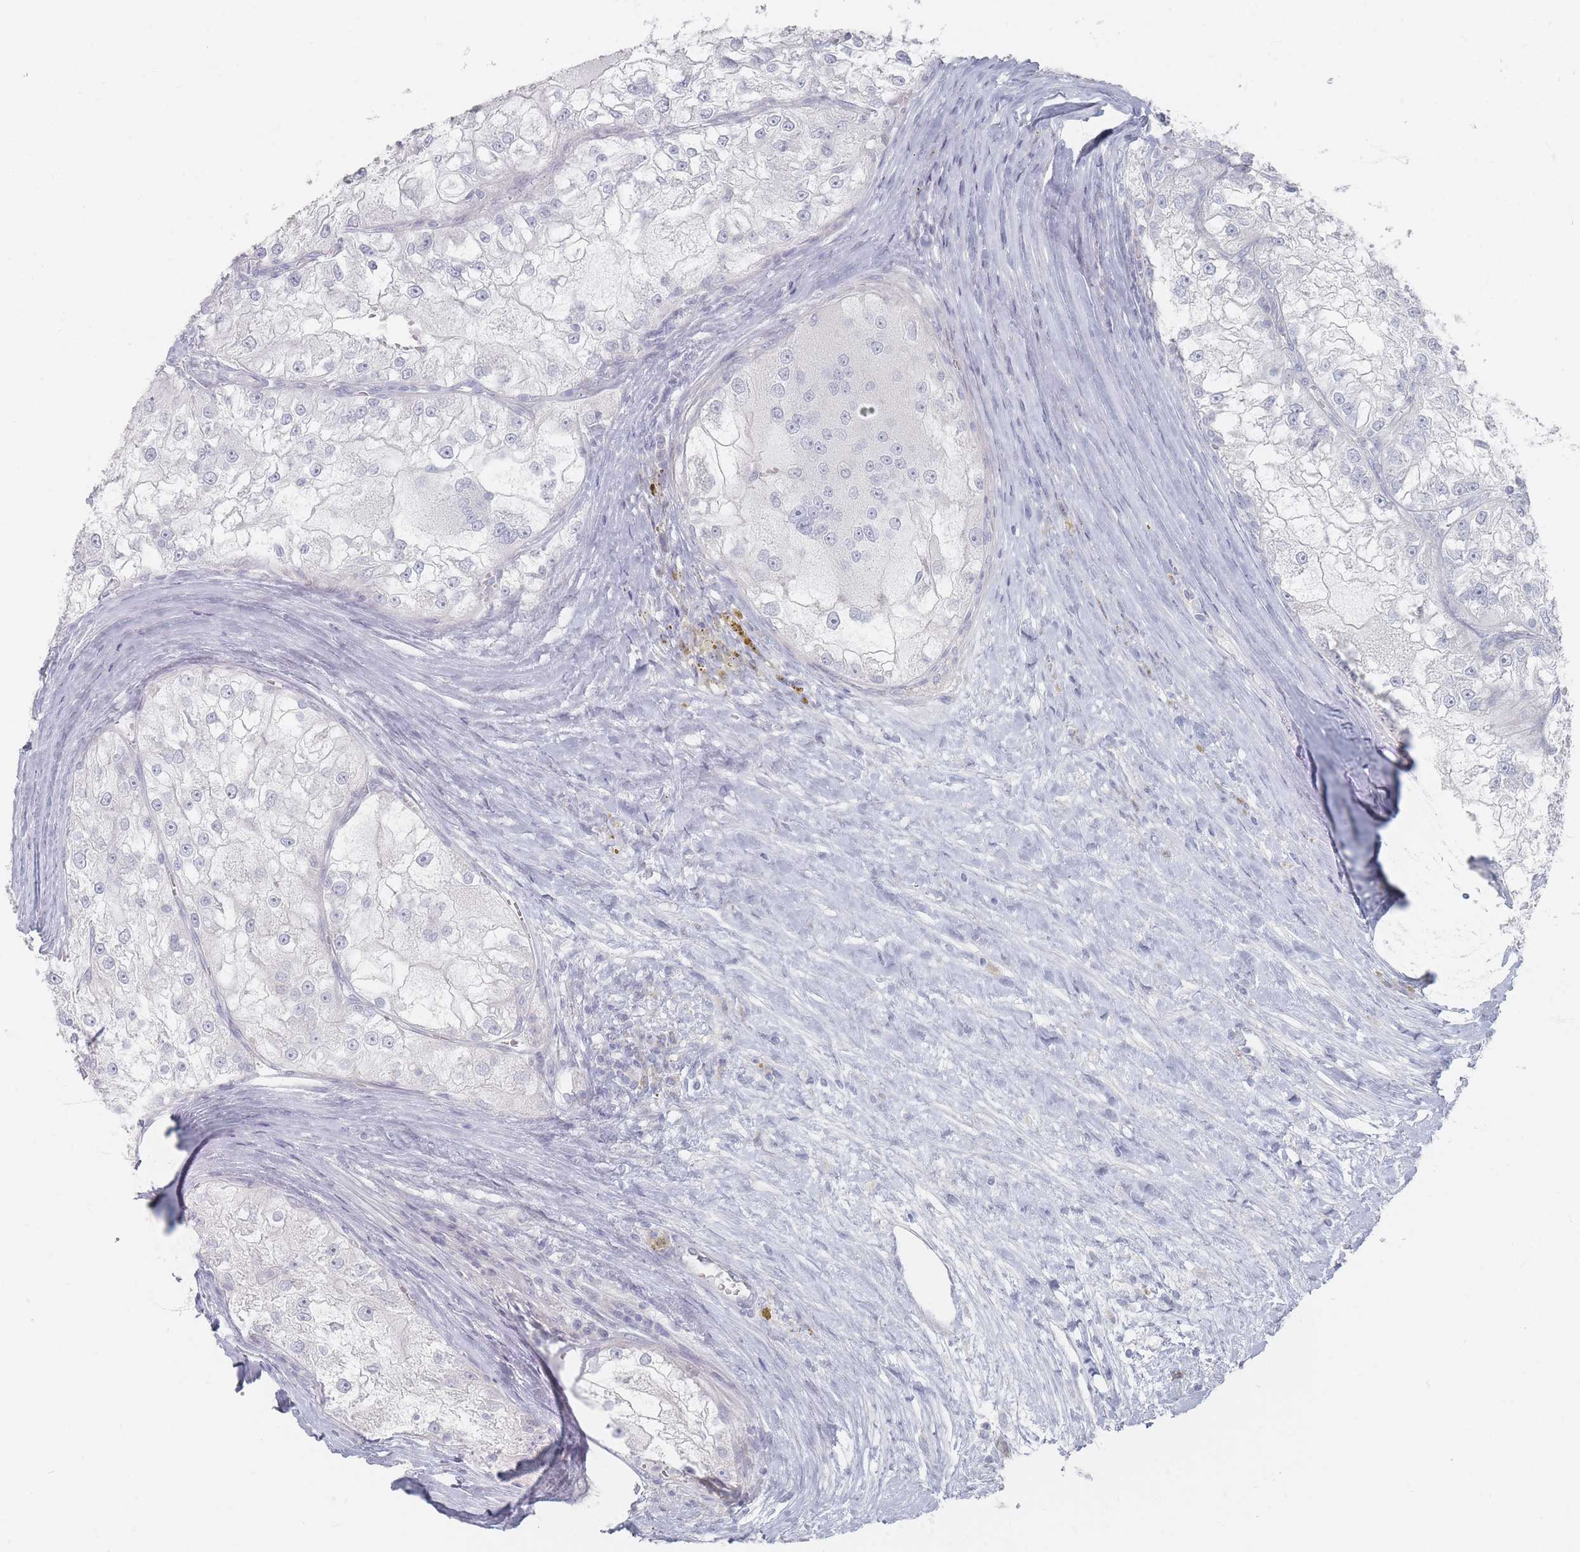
{"staining": {"intensity": "negative", "quantity": "none", "location": "none"}, "tissue": "renal cancer", "cell_type": "Tumor cells", "image_type": "cancer", "snomed": [{"axis": "morphology", "description": "Adenocarcinoma, NOS"}, {"axis": "topography", "description": "Kidney"}], "caption": "The micrograph shows no significant positivity in tumor cells of adenocarcinoma (renal).", "gene": "CD37", "patient": {"sex": "female", "age": 72}}